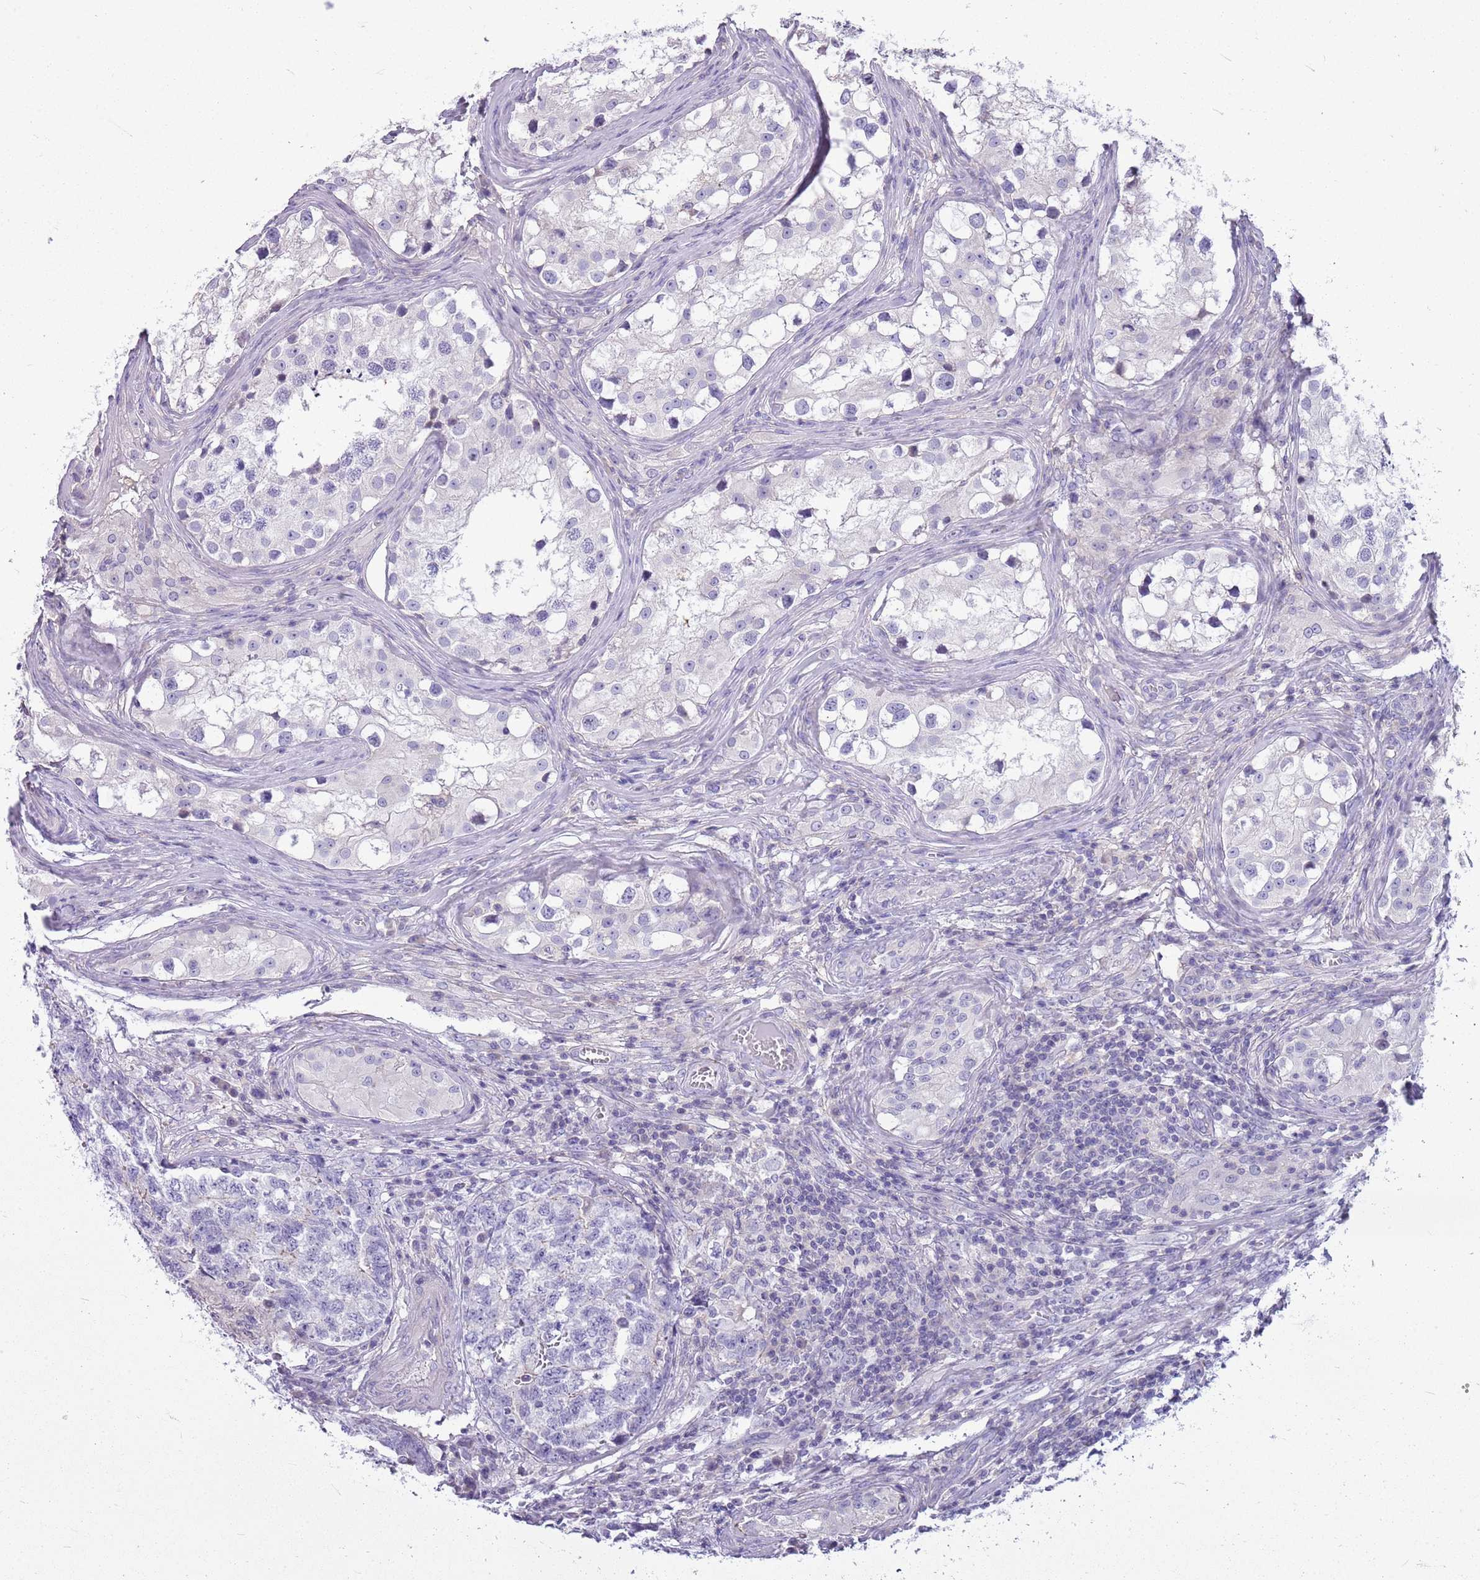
{"staining": {"intensity": "negative", "quantity": "none", "location": "none"}, "tissue": "testis cancer", "cell_type": "Tumor cells", "image_type": "cancer", "snomed": [{"axis": "morphology", "description": "Carcinoma, Embryonal, NOS"}, {"axis": "topography", "description": "Testis"}], "caption": "Testis cancer stained for a protein using immunohistochemistry (IHC) displays no positivity tumor cells.", "gene": "CNPPD1", "patient": {"sex": "male", "age": 31}}